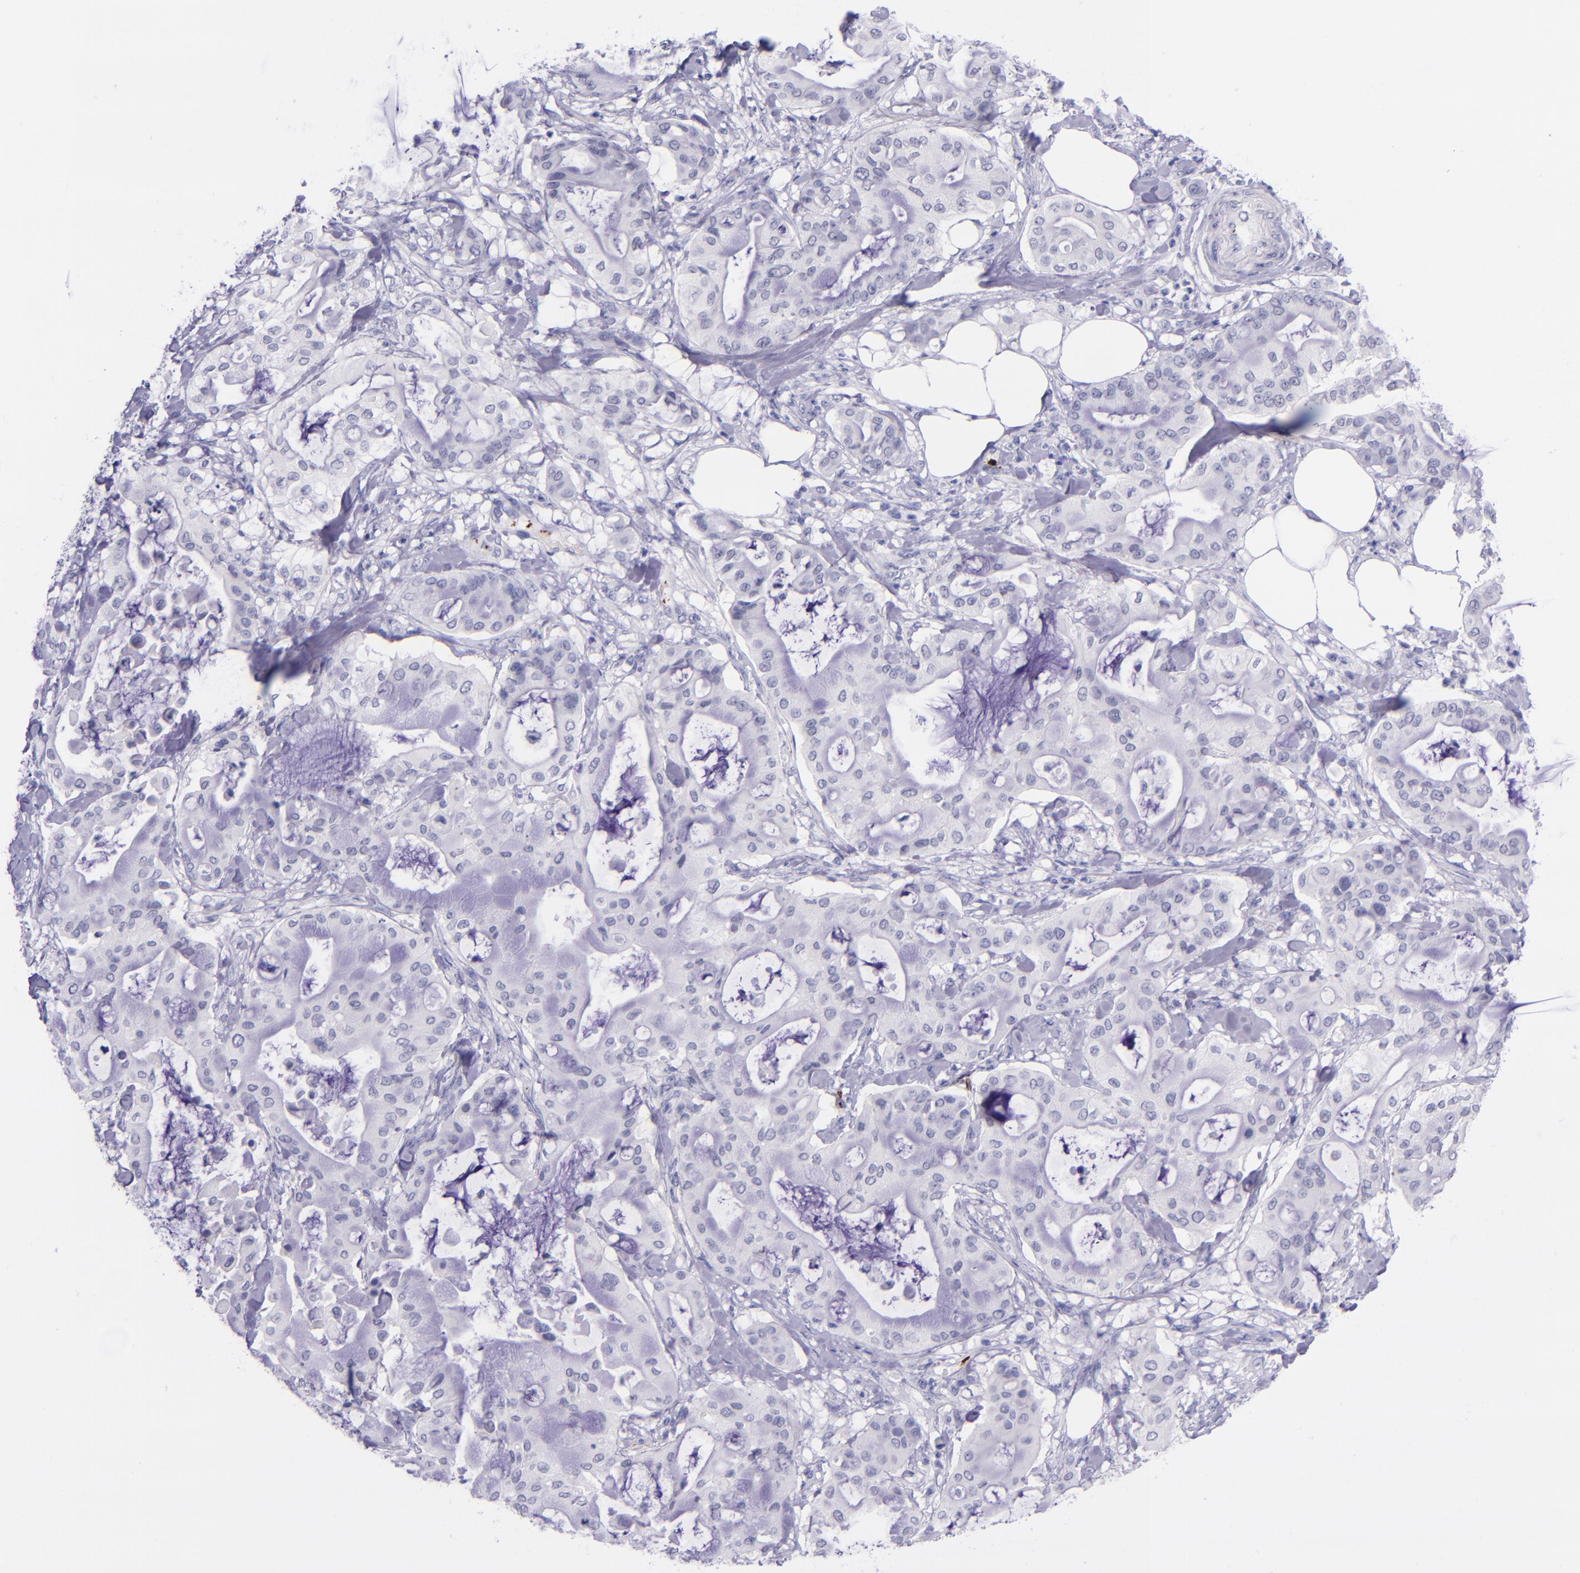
{"staining": {"intensity": "negative", "quantity": "none", "location": "none"}, "tissue": "pancreatic cancer", "cell_type": "Tumor cells", "image_type": "cancer", "snomed": [{"axis": "morphology", "description": "Adenocarcinoma, NOS"}, {"axis": "morphology", "description": "Adenocarcinoma, metastatic, NOS"}, {"axis": "topography", "description": "Lymph node"}, {"axis": "topography", "description": "Pancreas"}, {"axis": "topography", "description": "Duodenum"}], "caption": "IHC photomicrograph of human pancreatic cancer stained for a protein (brown), which reveals no expression in tumor cells.", "gene": "SELE", "patient": {"sex": "female", "age": 64}}